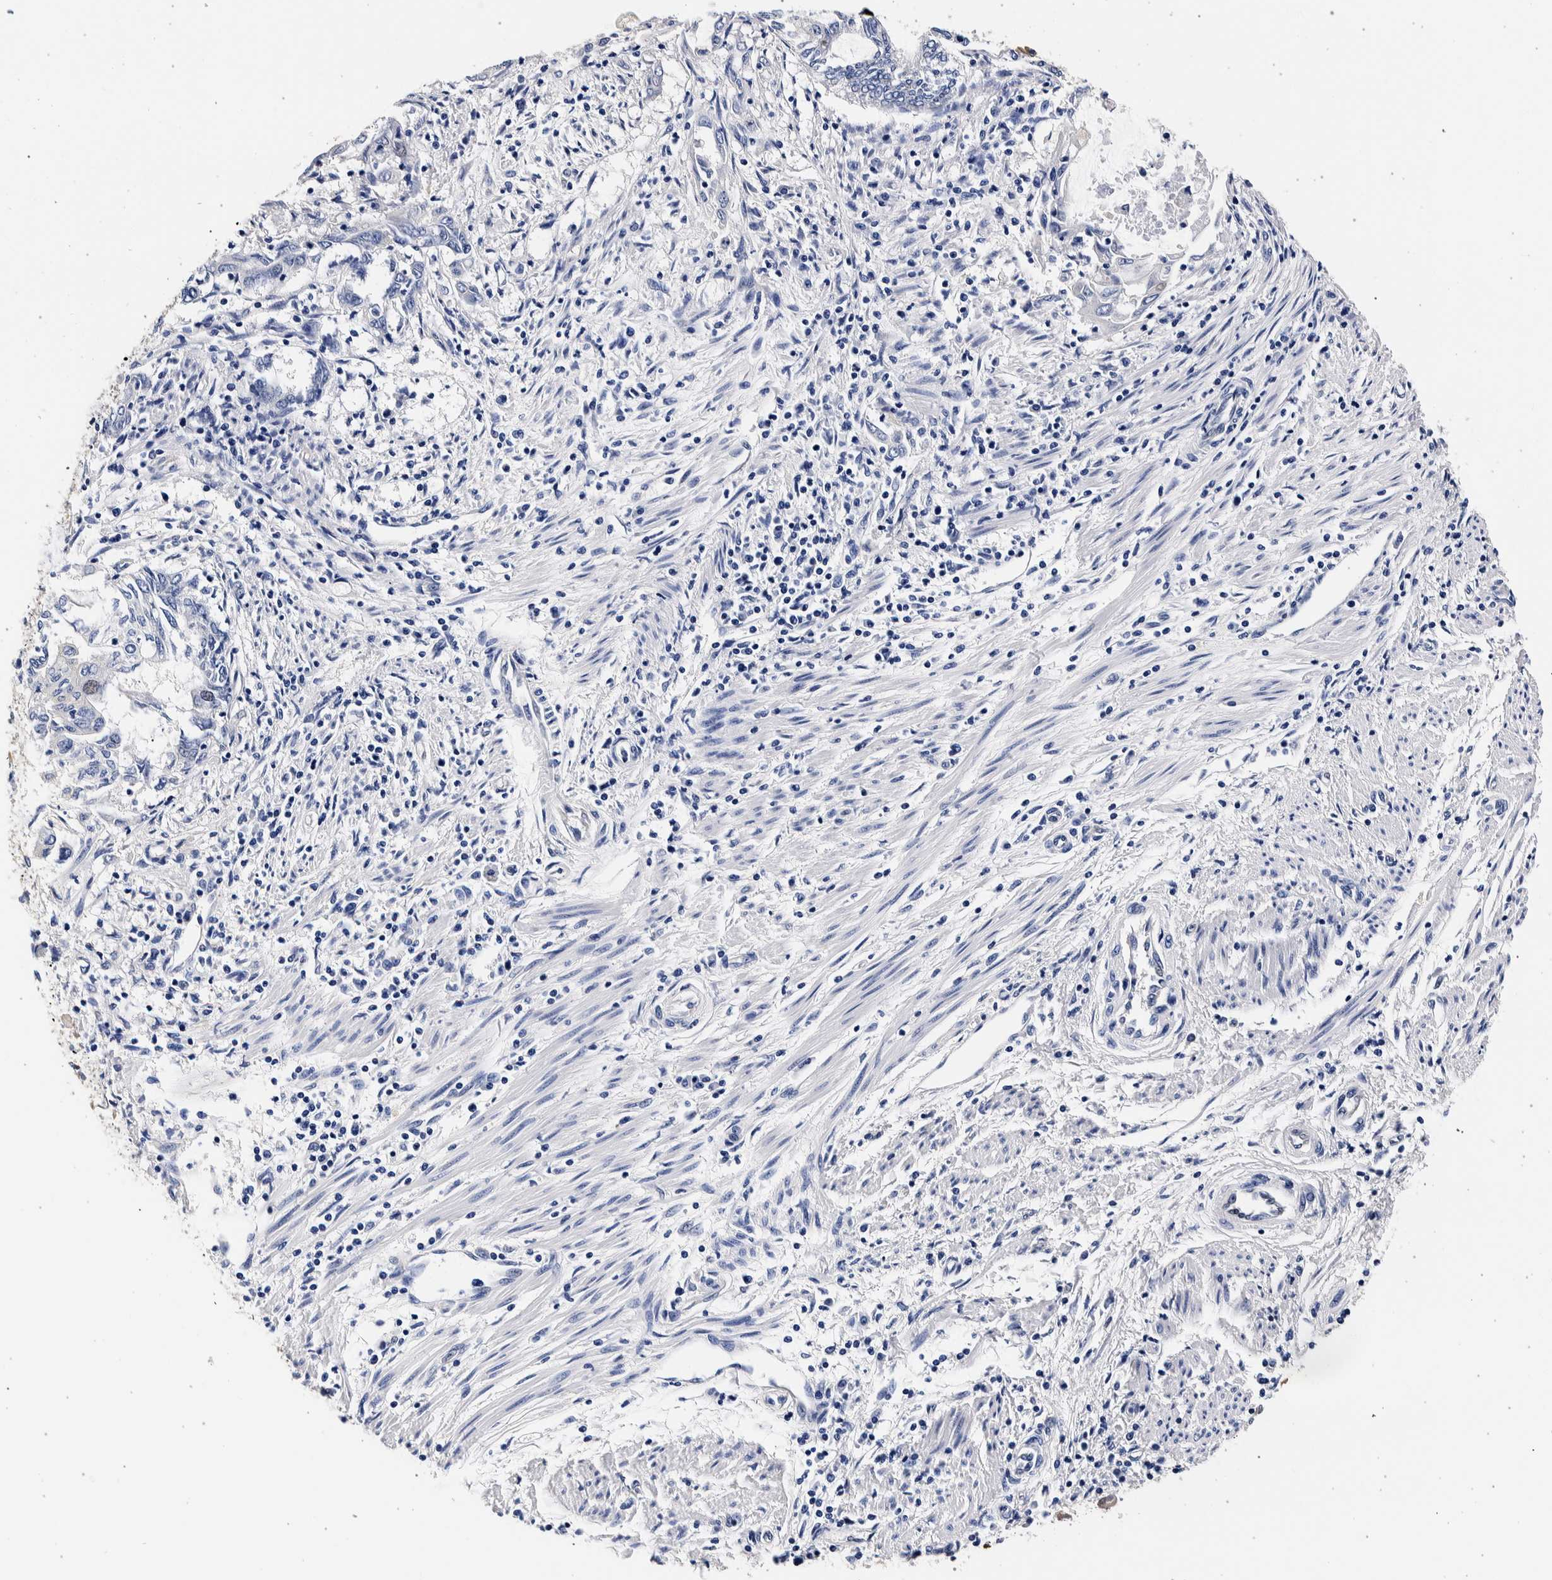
{"staining": {"intensity": "negative", "quantity": "none", "location": "none"}, "tissue": "endometrial cancer", "cell_type": "Tumor cells", "image_type": "cancer", "snomed": [{"axis": "morphology", "description": "Adenocarcinoma, NOS"}, {"axis": "topography", "description": "Uterus"}, {"axis": "topography", "description": "Endometrium"}], "caption": "Tumor cells show no significant staining in endometrial cancer (adenocarcinoma).", "gene": "NIBAN2", "patient": {"sex": "female", "age": 70}}